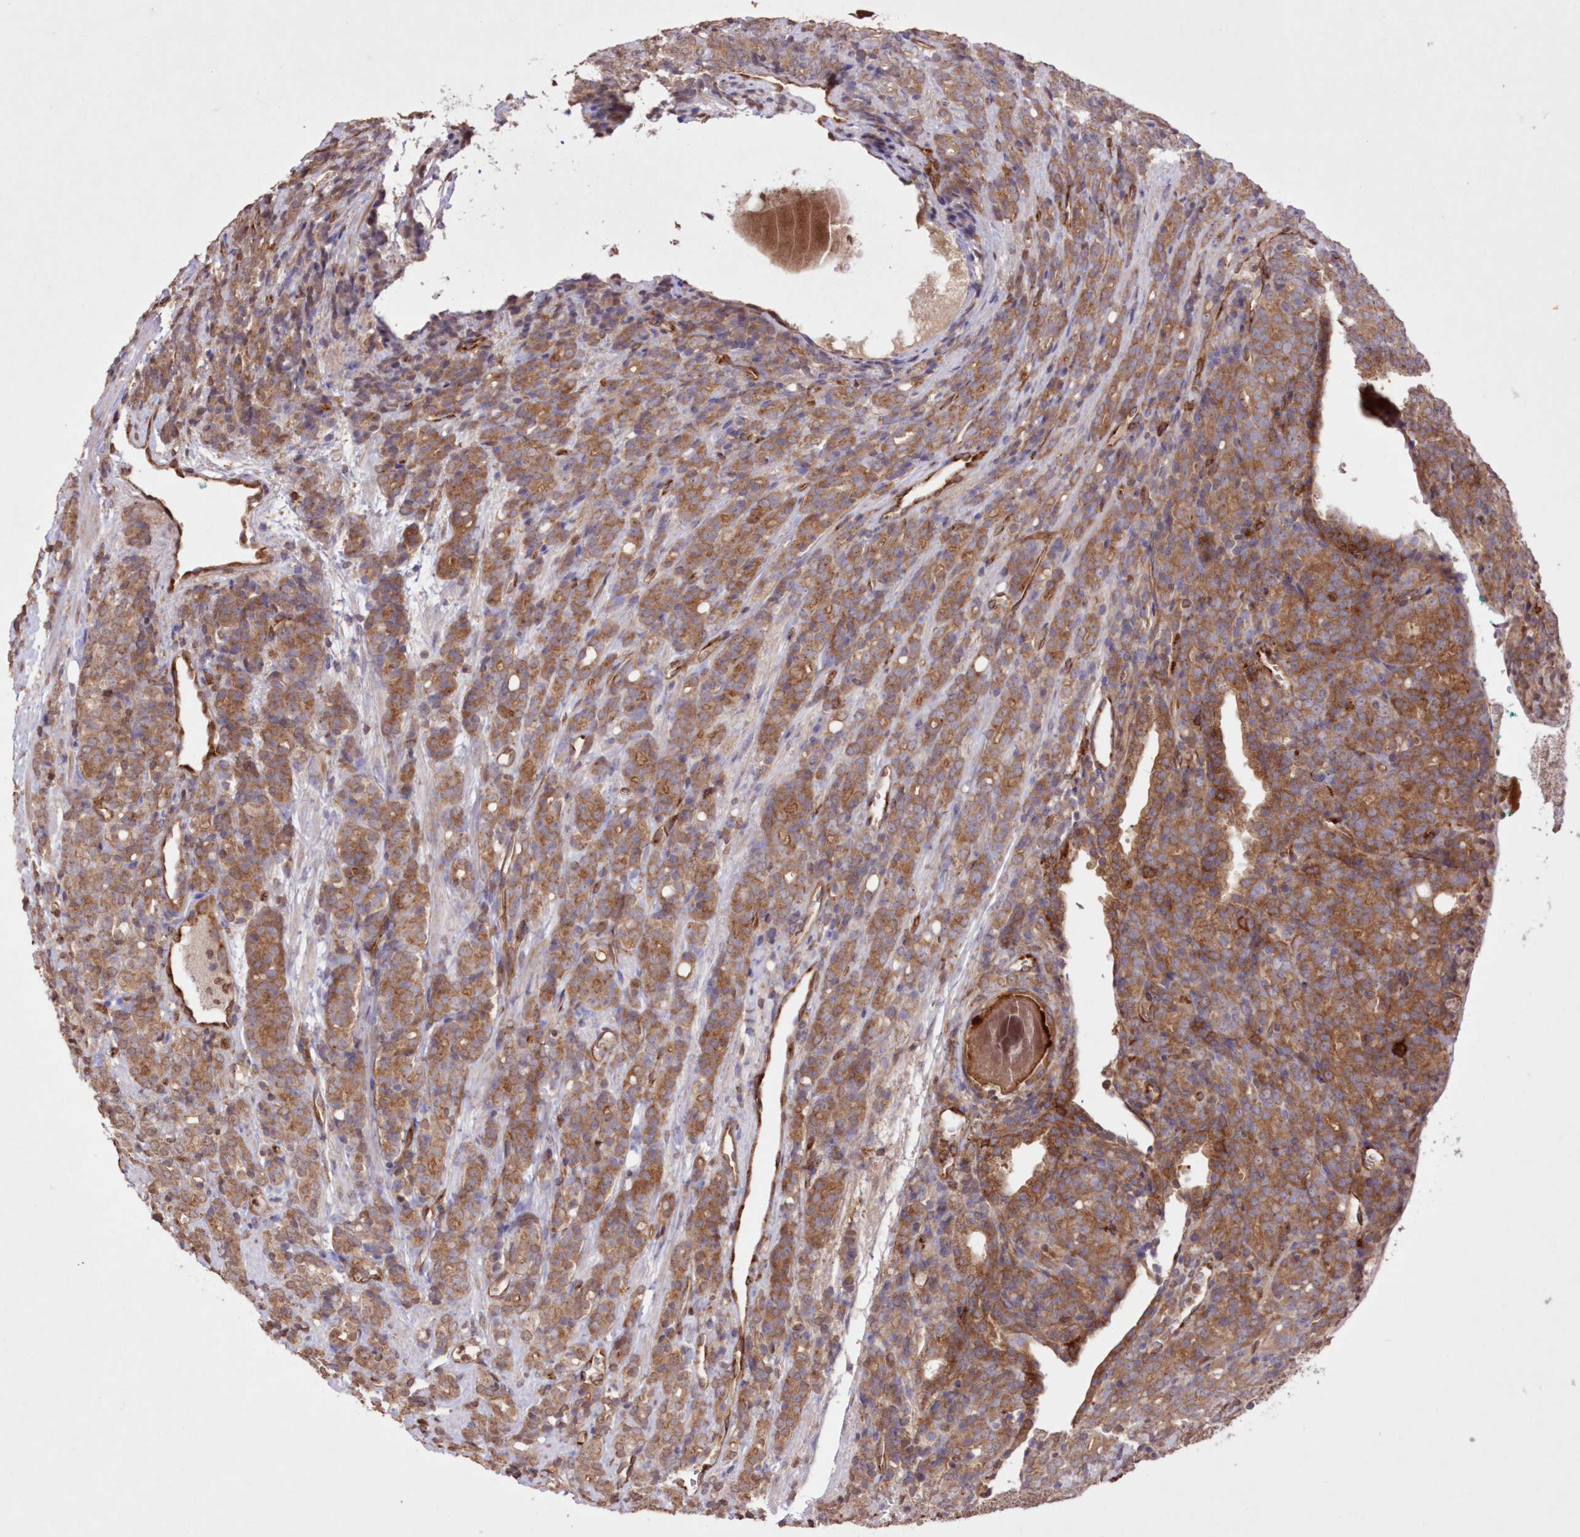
{"staining": {"intensity": "moderate", "quantity": ">75%", "location": "cytoplasmic/membranous"}, "tissue": "prostate cancer", "cell_type": "Tumor cells", "image_type": "cancer", "snomed": [{"axis": "morphology", "description": "Adenocarcinoma, High grade"}, {"axis": "topography", "description": "Prostate"}], "caption": "The image exhibits a brown stain indicating the presence of a protein in the cytoplasmic/membranous of tumor cells in prostate cancer.", "gene": "FCHO2", "patient": {"sex": "male", "age": 62}}